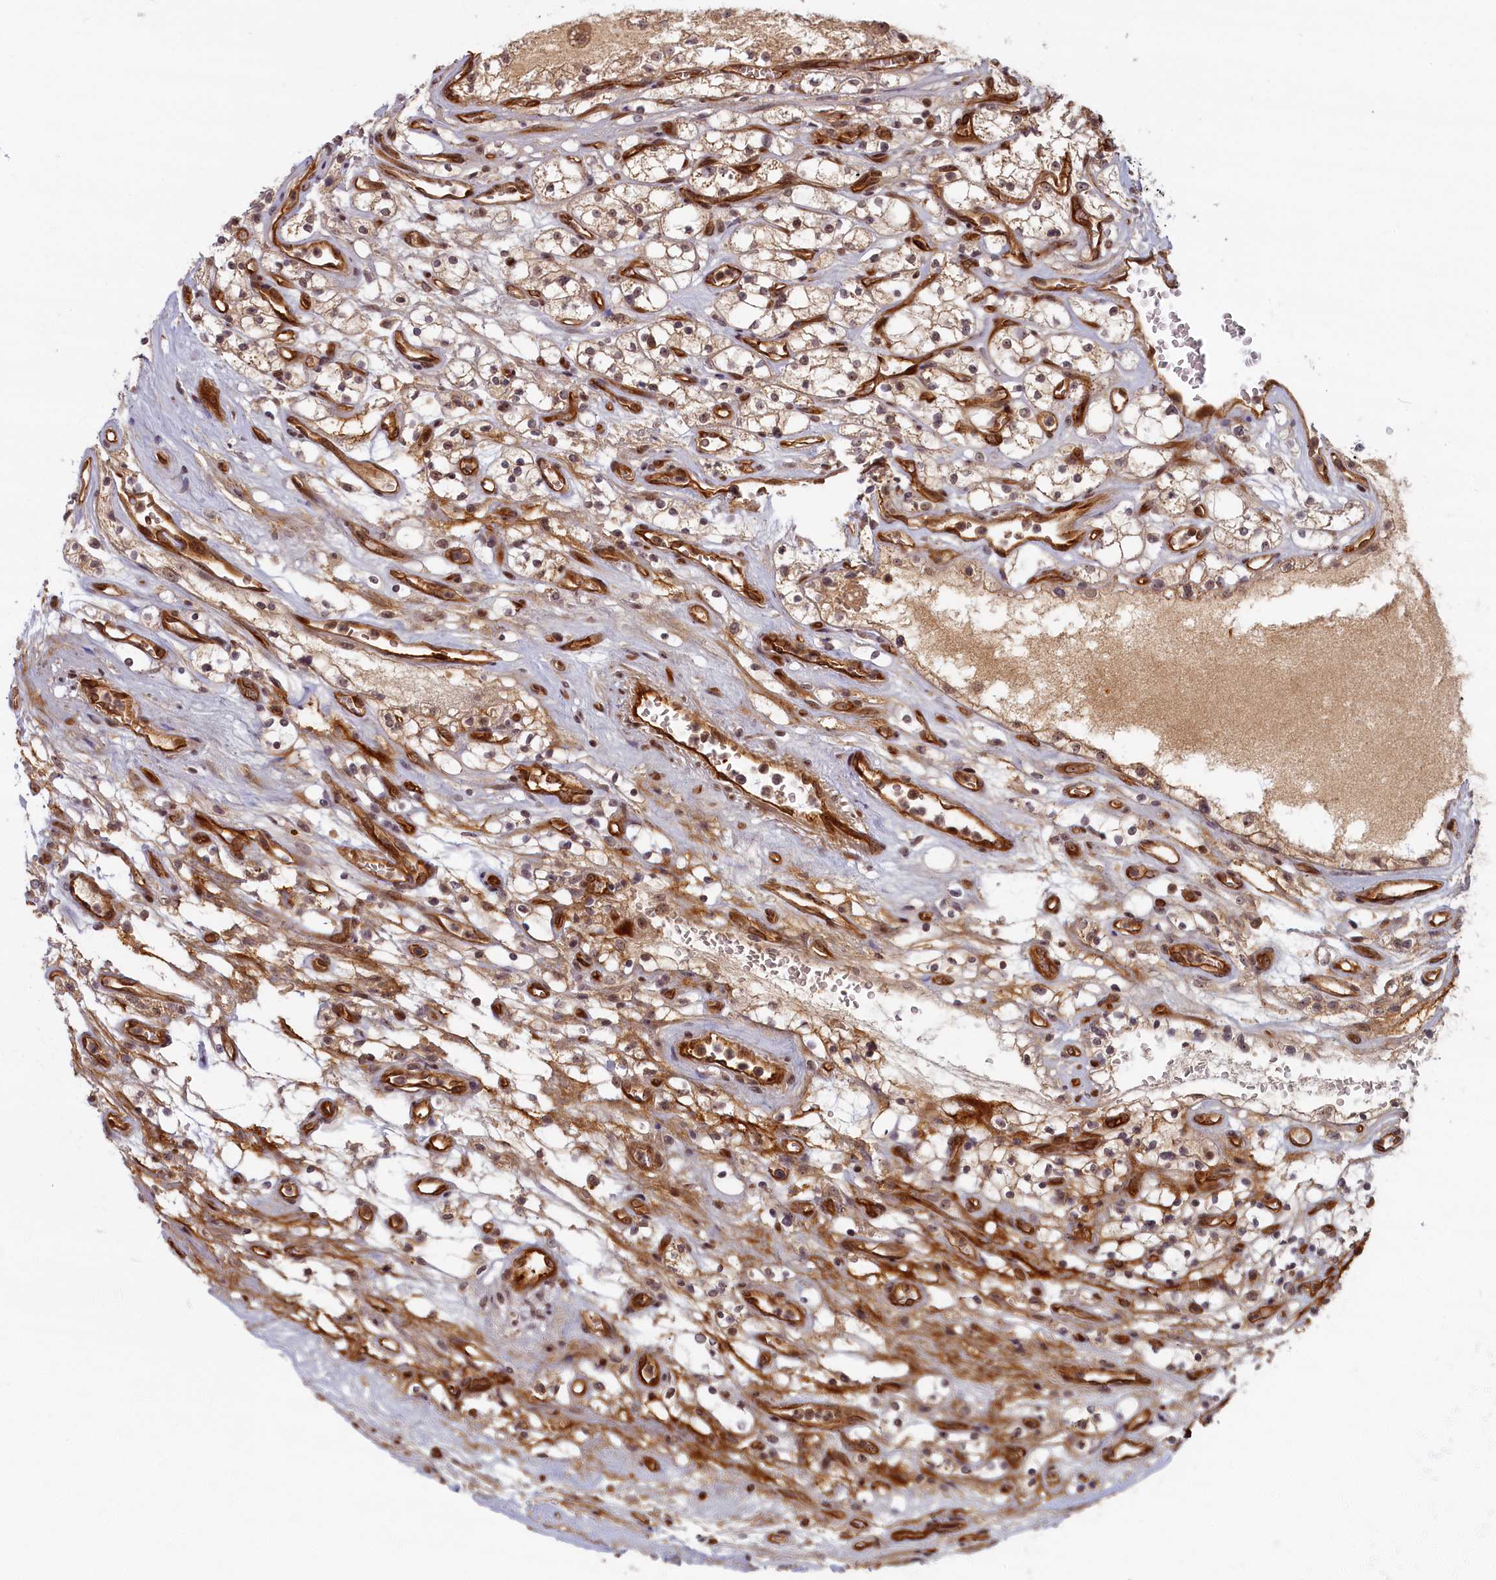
{"staining": {"intensity": "weak", "quantity": "25%-75%", "location": "cytoplasmic/membranous,nuclear"}, "tissue": "renal cancer", "cell_type": "Tumor cells", "image_type": "cancer", "snomed": [{"axis": "morphology", "description": "Adenocarcinoma, NOS"}, {"axis": "topography", "description": "Kidney"}], "caption": "This is an image of IHC staining of renal cancer, which shows weak expression in the cytoplasmic/membranous and nuclear of tumor cells.", "gene": "SNRK", "patient": {"sex": "female", "age": 69}}